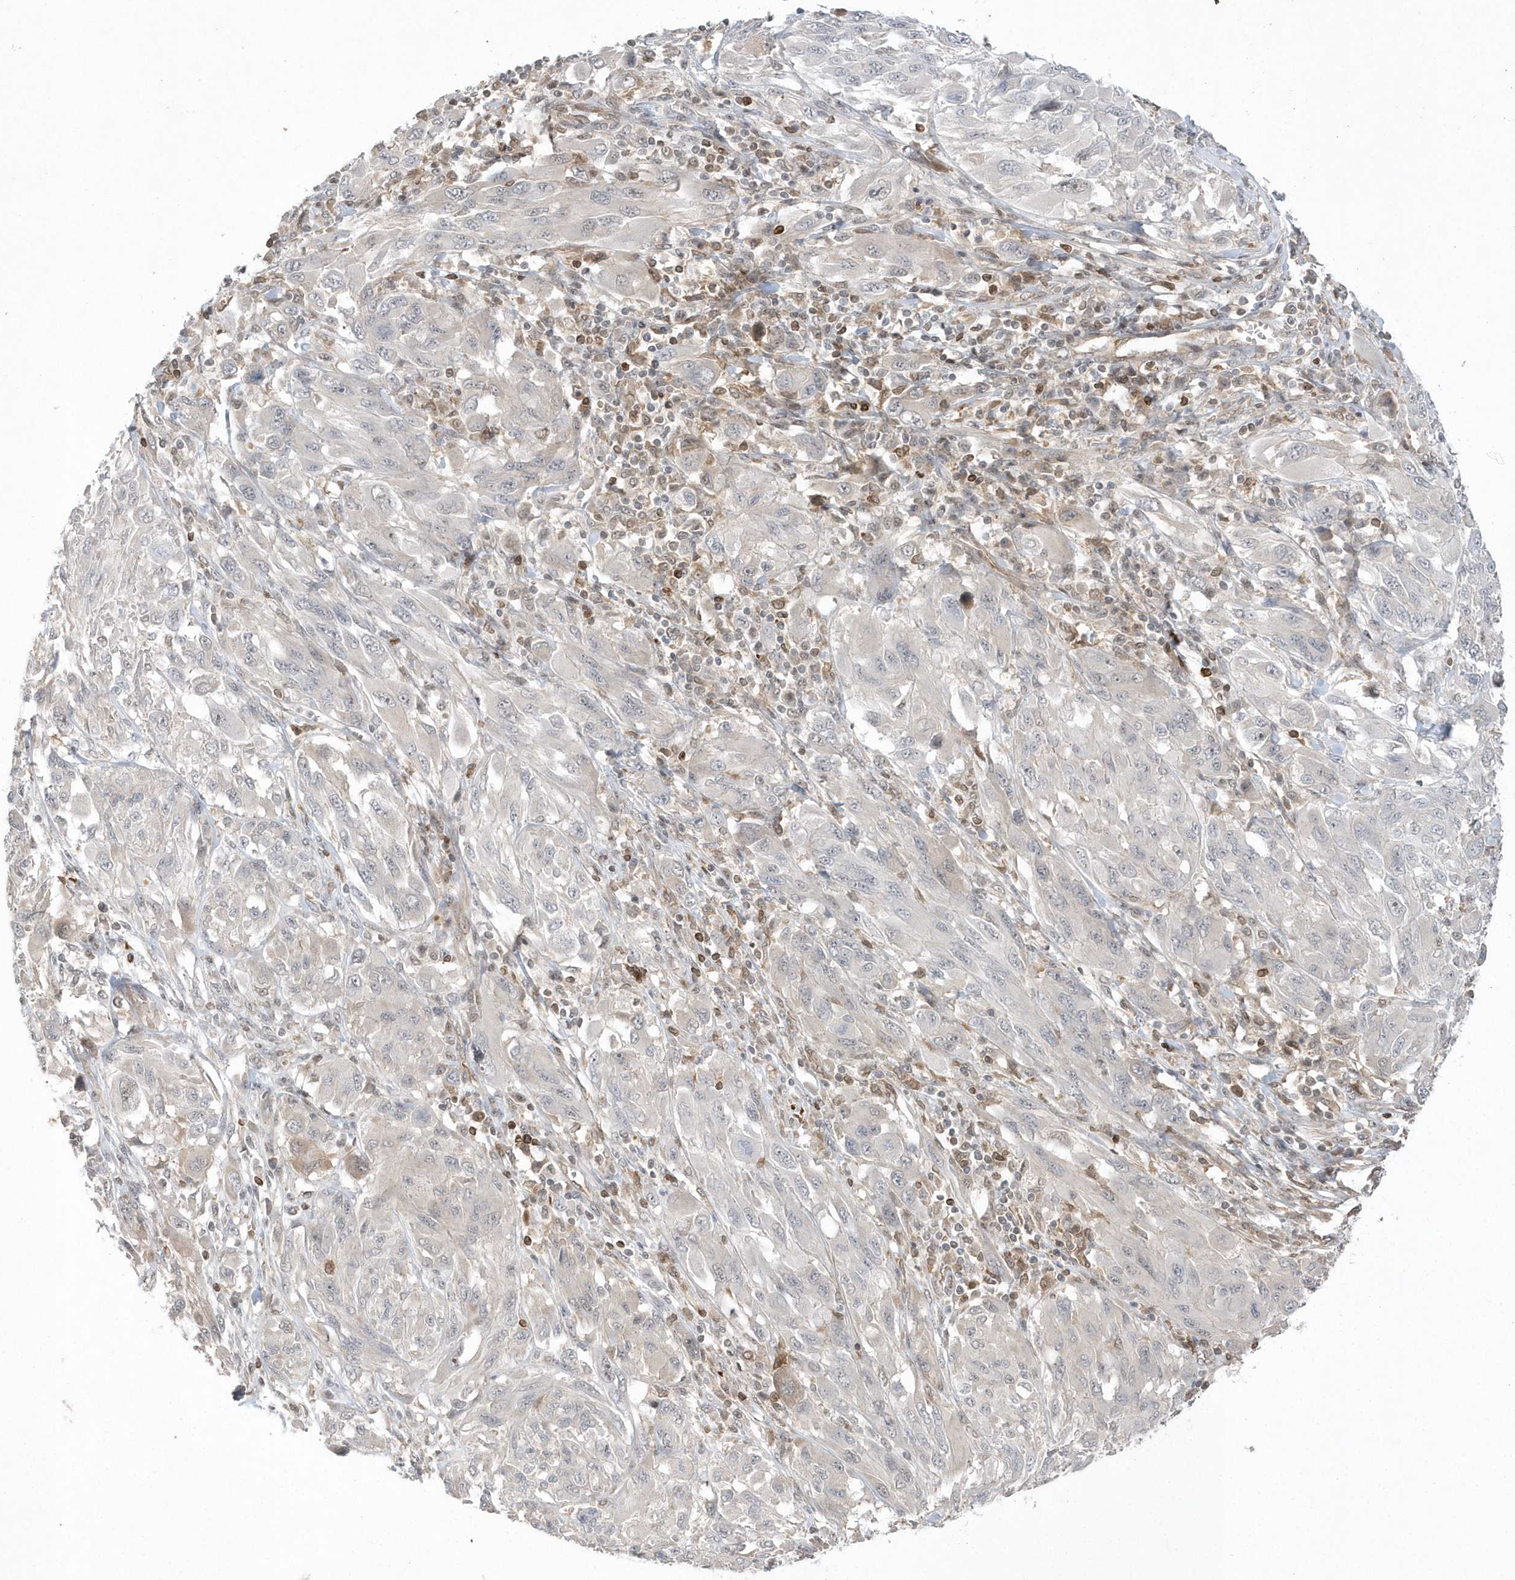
{"staining": {"intensity": "negative", "quantity": "none", "location": "none"}, "tissue": "melanoma", "cell_type": "Tumor cells", "image_type": "cancer", "snomed": [{"axis": "morphology", "description": "Malignant melanoma, NOS"}, {"axis": "topography", "description": "Skin"}], "caption": "Melanoma stained for a protein using immunohistochemistry (IHC) shows no positivity tumor cells.", "gene": "TMEM132B", "patient": {"sex": "female", "age": 91}}